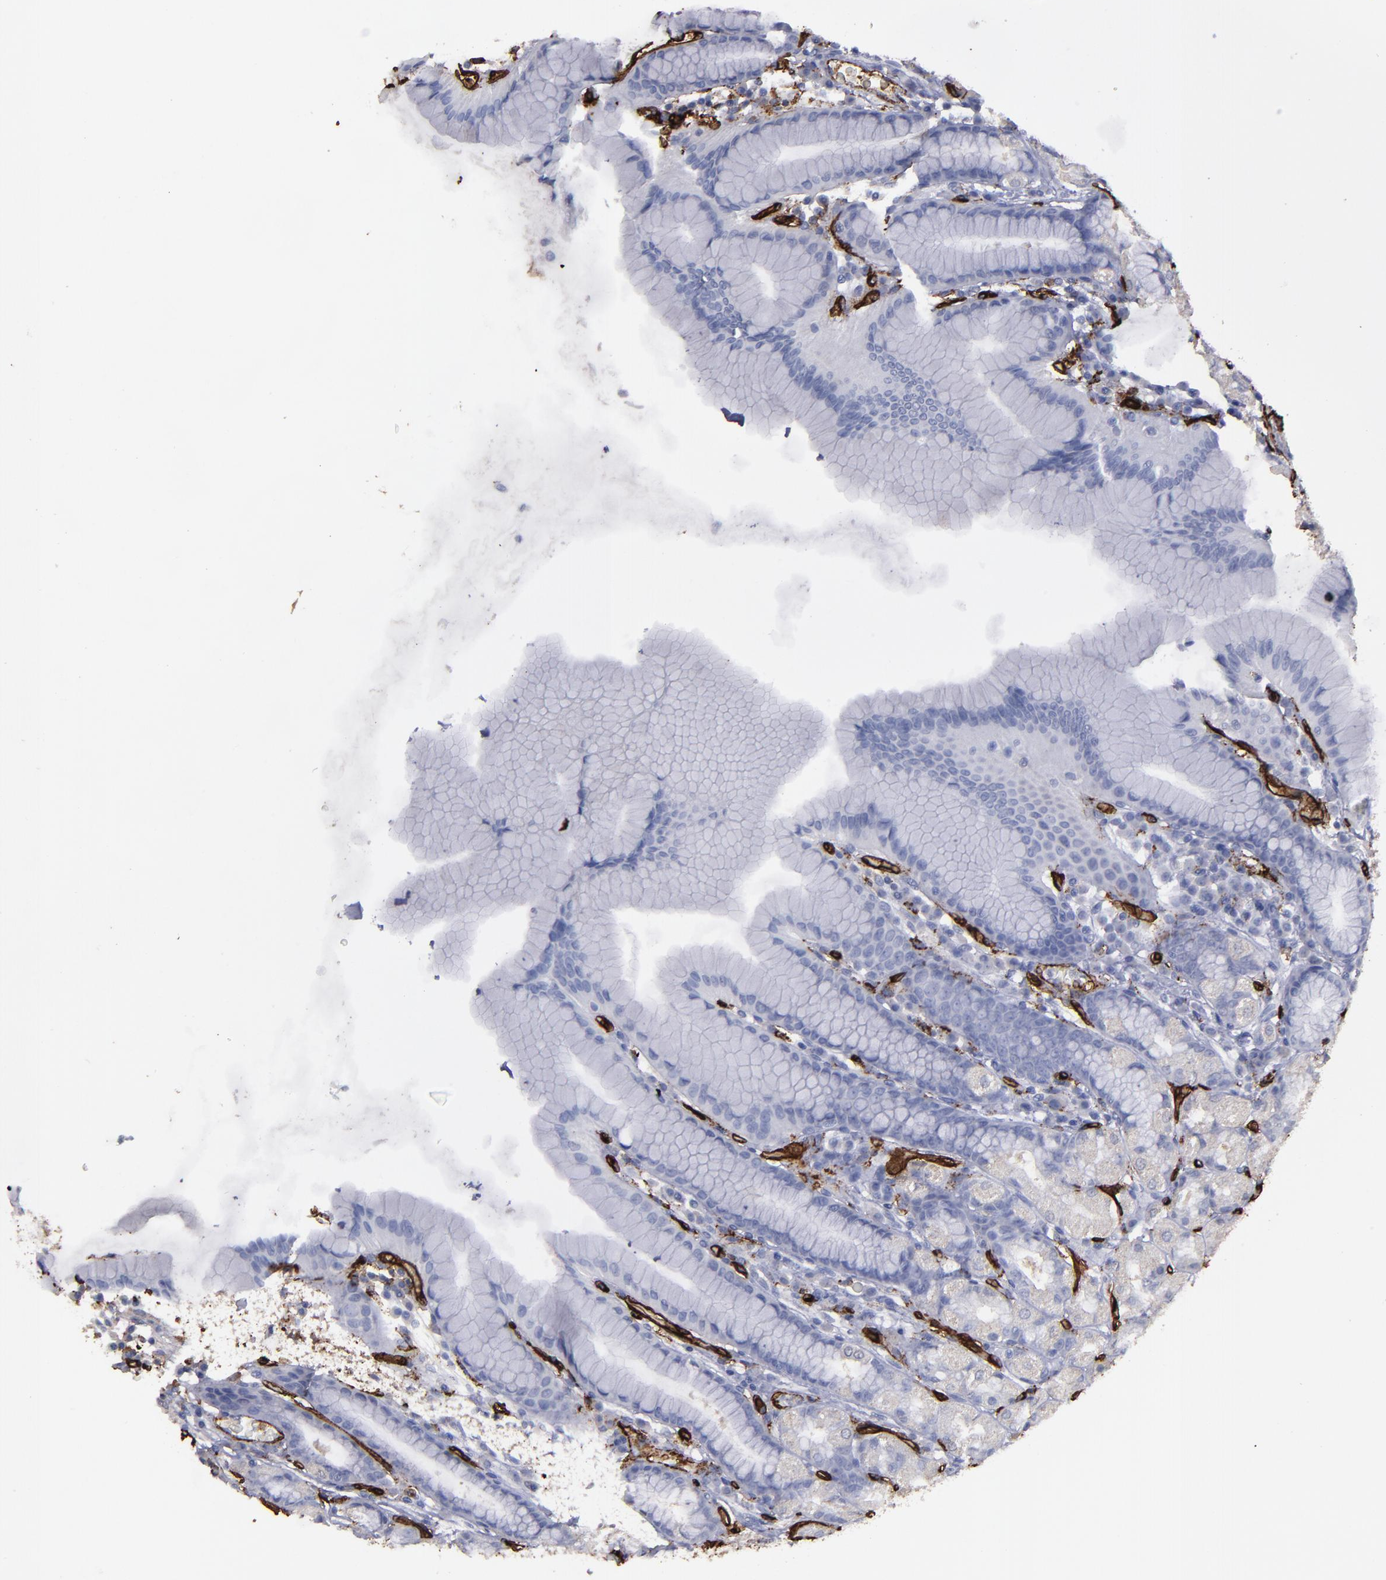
{"staining": {"intensity": "negative", "quantity": "none", "location": "none"}, "tissue": "stomach", "cell_type": "Glandular cells", "image_type": "normal", "snomed": [{"axis": "morphology", "description": "Normal tissue, NOS"}, {"axis": "topography", "description": "Stomach, upper"}], "caption": "The image exhibits no staining of glandular cells in normal stomach.", "gene": "CD36", "patient": {"sex": "male", "age": 68}}